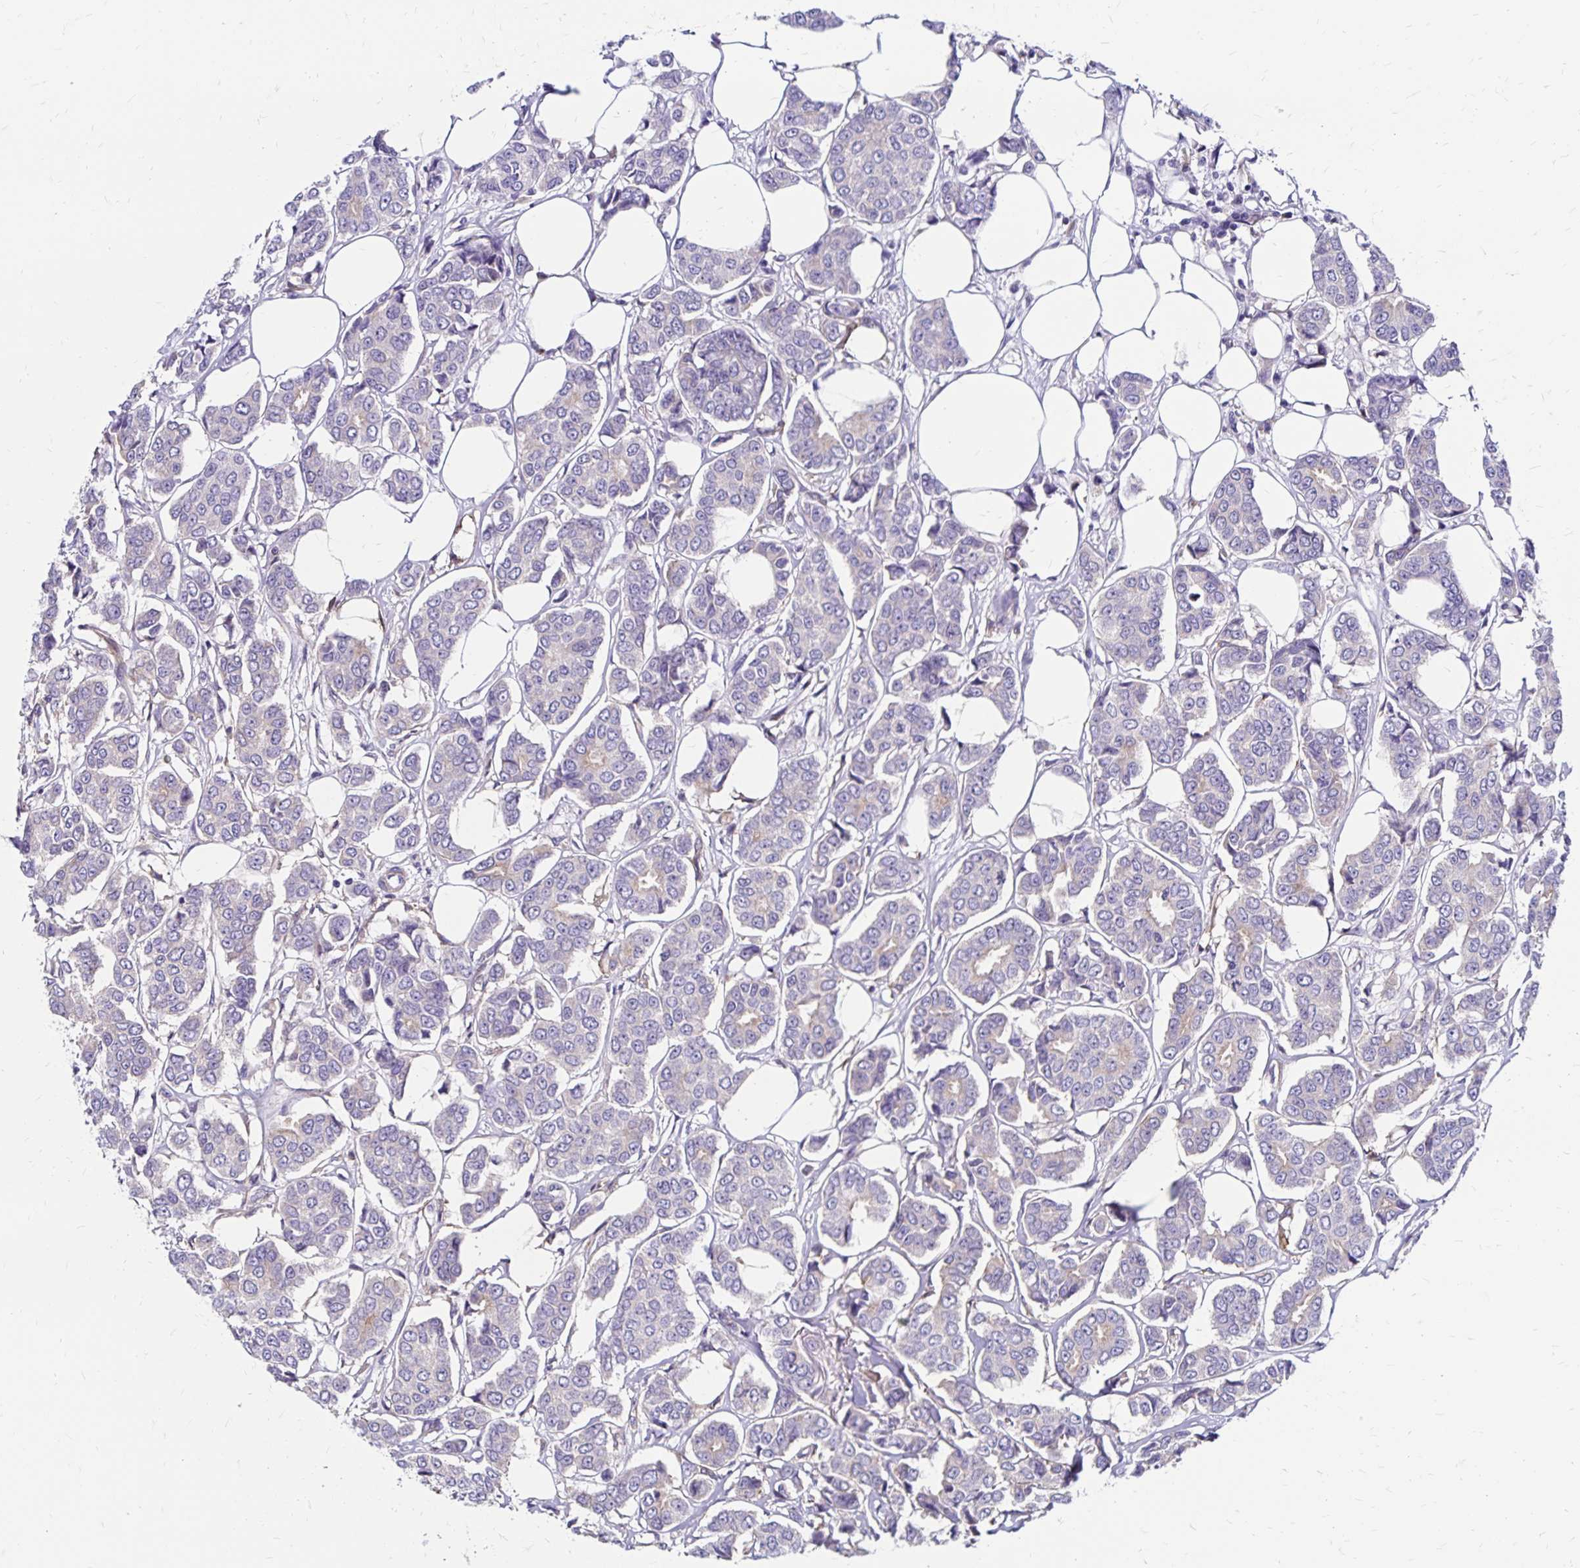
{"staining": {"intensity": "negative", "quantity": "none", "location": "none"}, "tissue": "breast cancer", "cell_type": "Tumor cells", "image_type": "cancer", "snomed": [{"axis": "morphology", "description": "Duct carcinoma"}, {"axis": "topography", "description": "Breast"}], "caption": "DAB immunohistochemical staining of breast infiltrating ductal carcinoma reveals no significant staining in tumor cells.", "gene": "TNS3", "patient": {"sex": "female", "age": 94}}